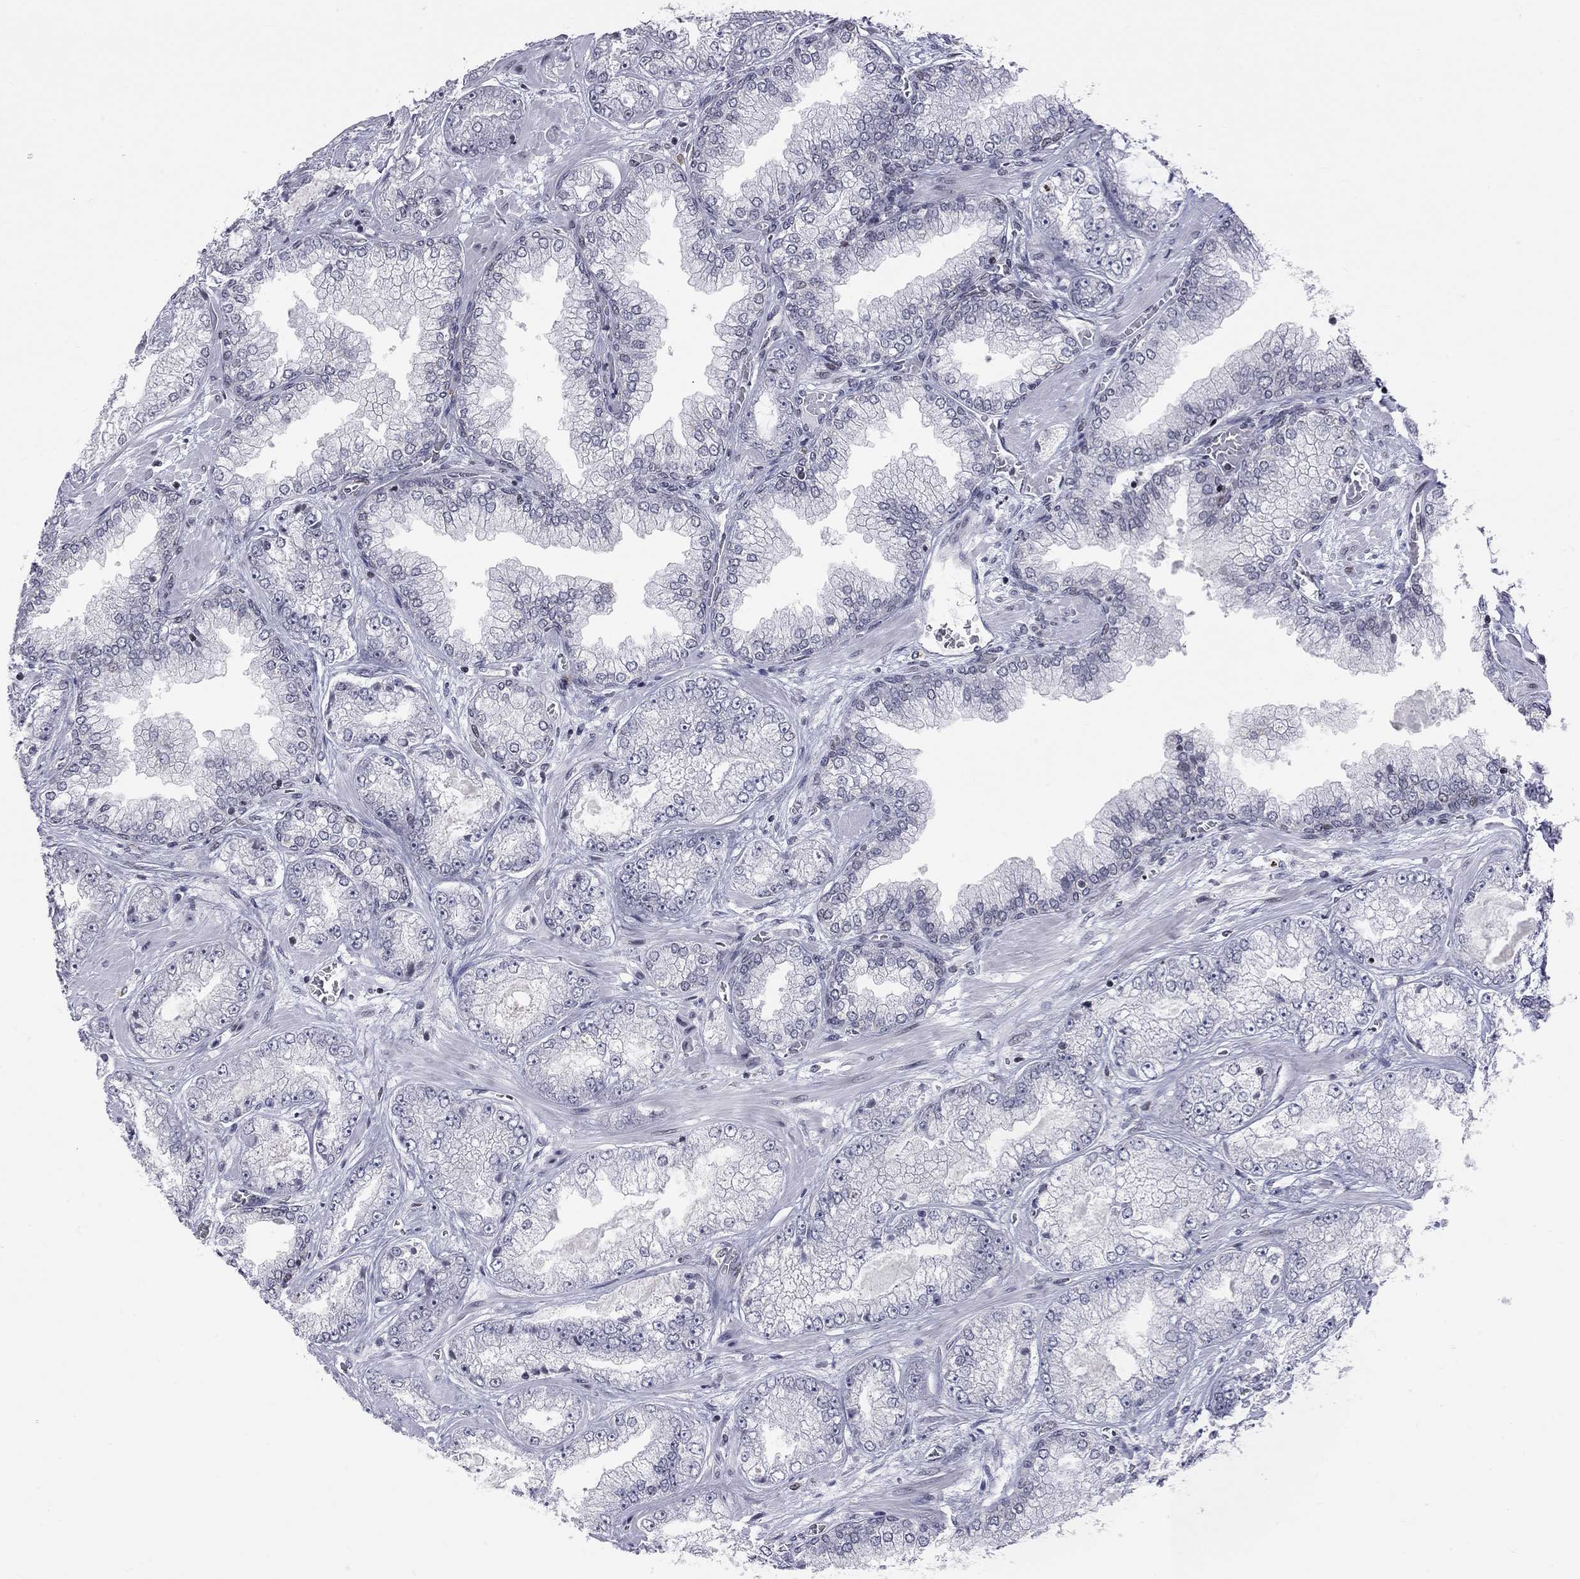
{"staining": {"intensity": "negative", "quantity": "none", "location": "none"}, "tissue": "prostate cancer", "cell_type": "Tumor cells", "image_type": "cancer", "snomed": [{"axis": "morphology", "description": "Adenocarcinoma, Low grade"}, {"axis": "topography", "description": "Prostate"}], "caption": "Immunohistochemical staining of prostate low-grade adenocarcinoma reveals no significant positivity in tumor cells.", "gene": "MTNR1B", "patient": {"sex": "male", "age": 57}}